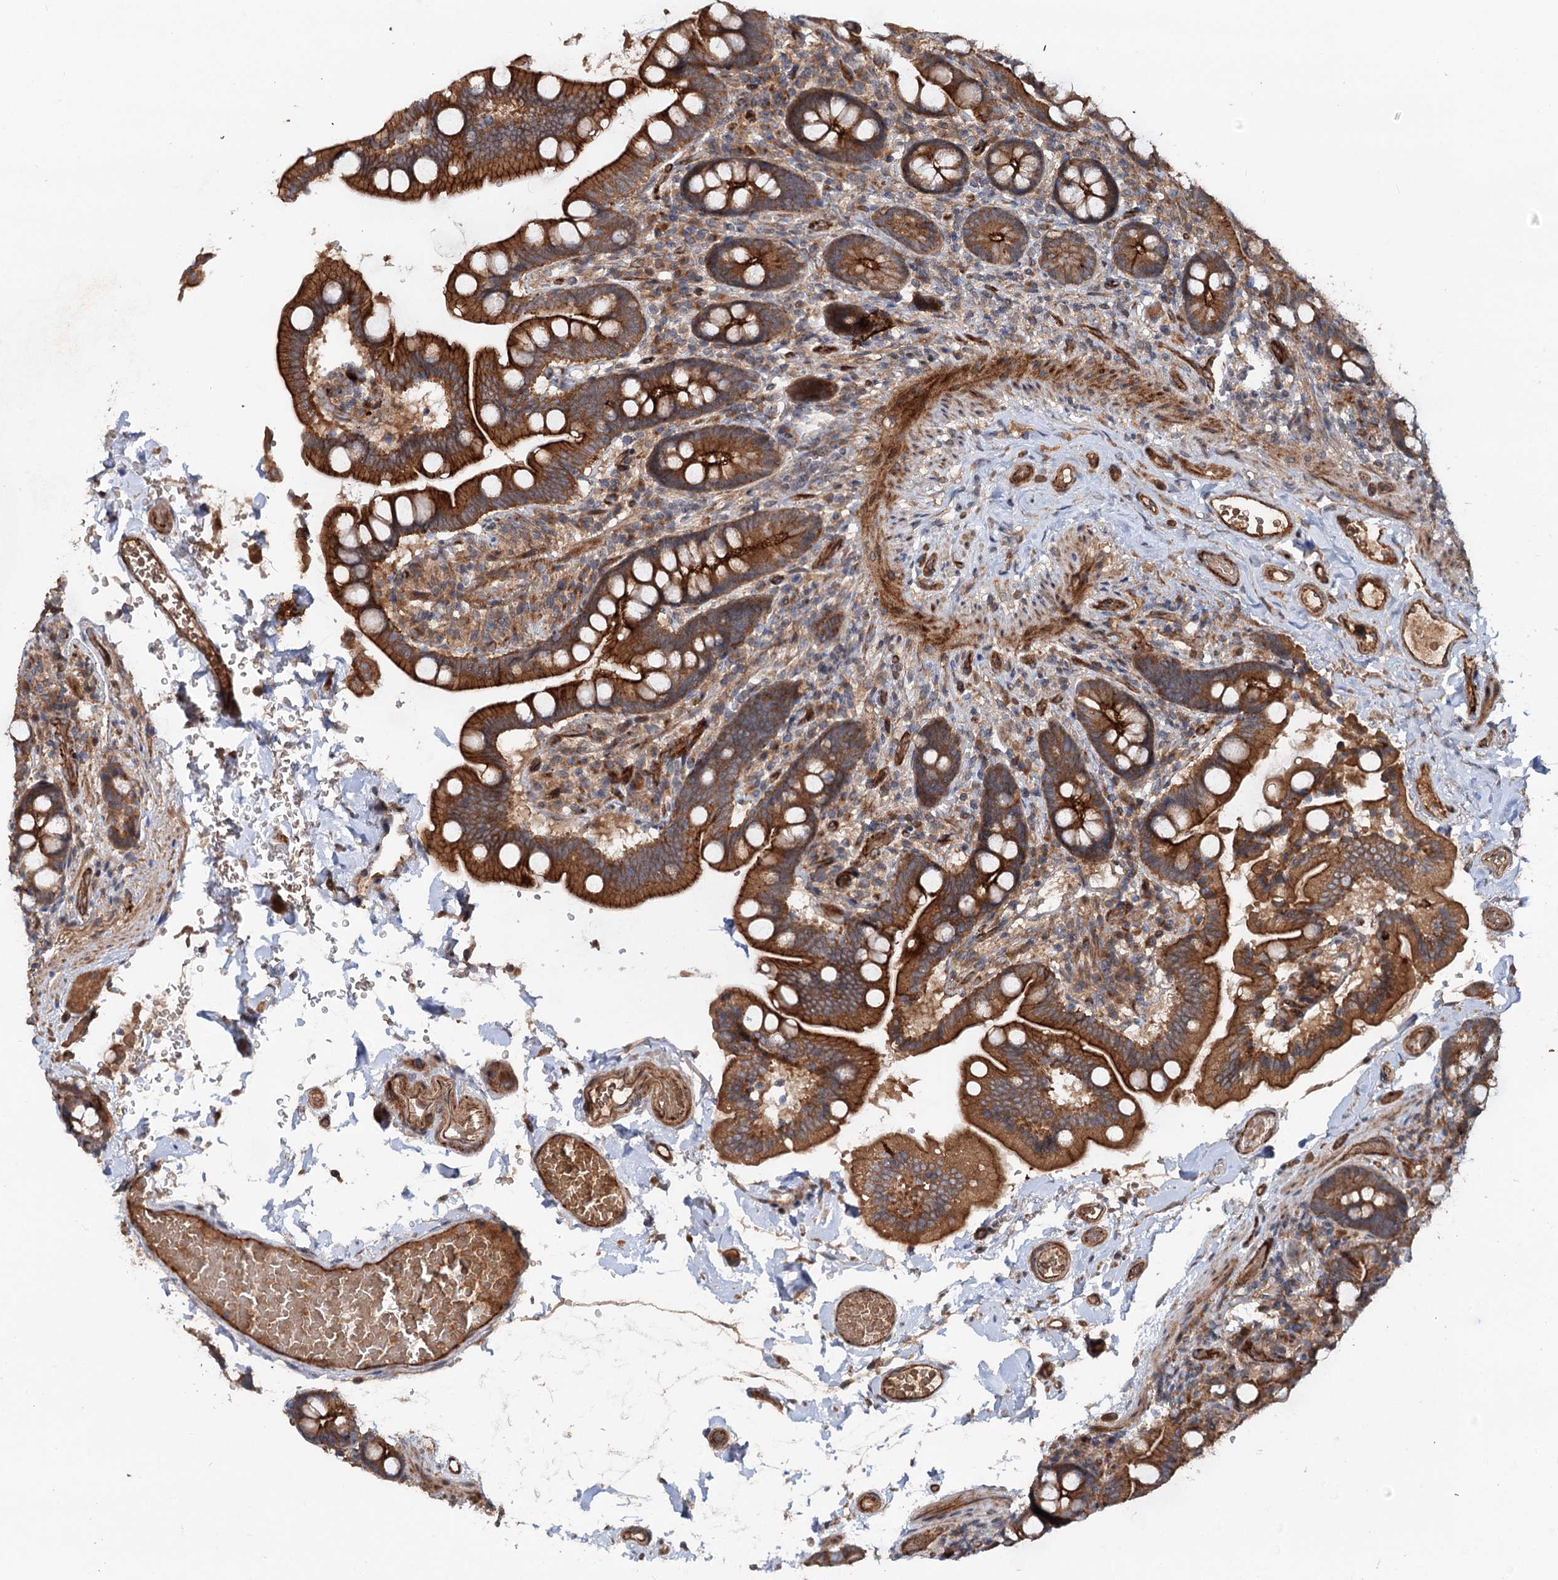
{"staining": {"intensity": "strong", "quantity": ">75%", "location": "cytoplasmic/membranous"}, "tissue": "small intestine", "cell_type": "Glandular cells", "image_type": "normal", "snomed": [{"axis": "morphology", "description": "Normal tissue, NOS"}, {"axis": "topography", "description": "Small intestine"}], "caption": "The immunohistochemical stain labels strong cytoplasmic/membranous positivity in glandular cells of benign small intestine.", "gene": "ADGRG4", "patient": {"sex": "female", "age": 64}}